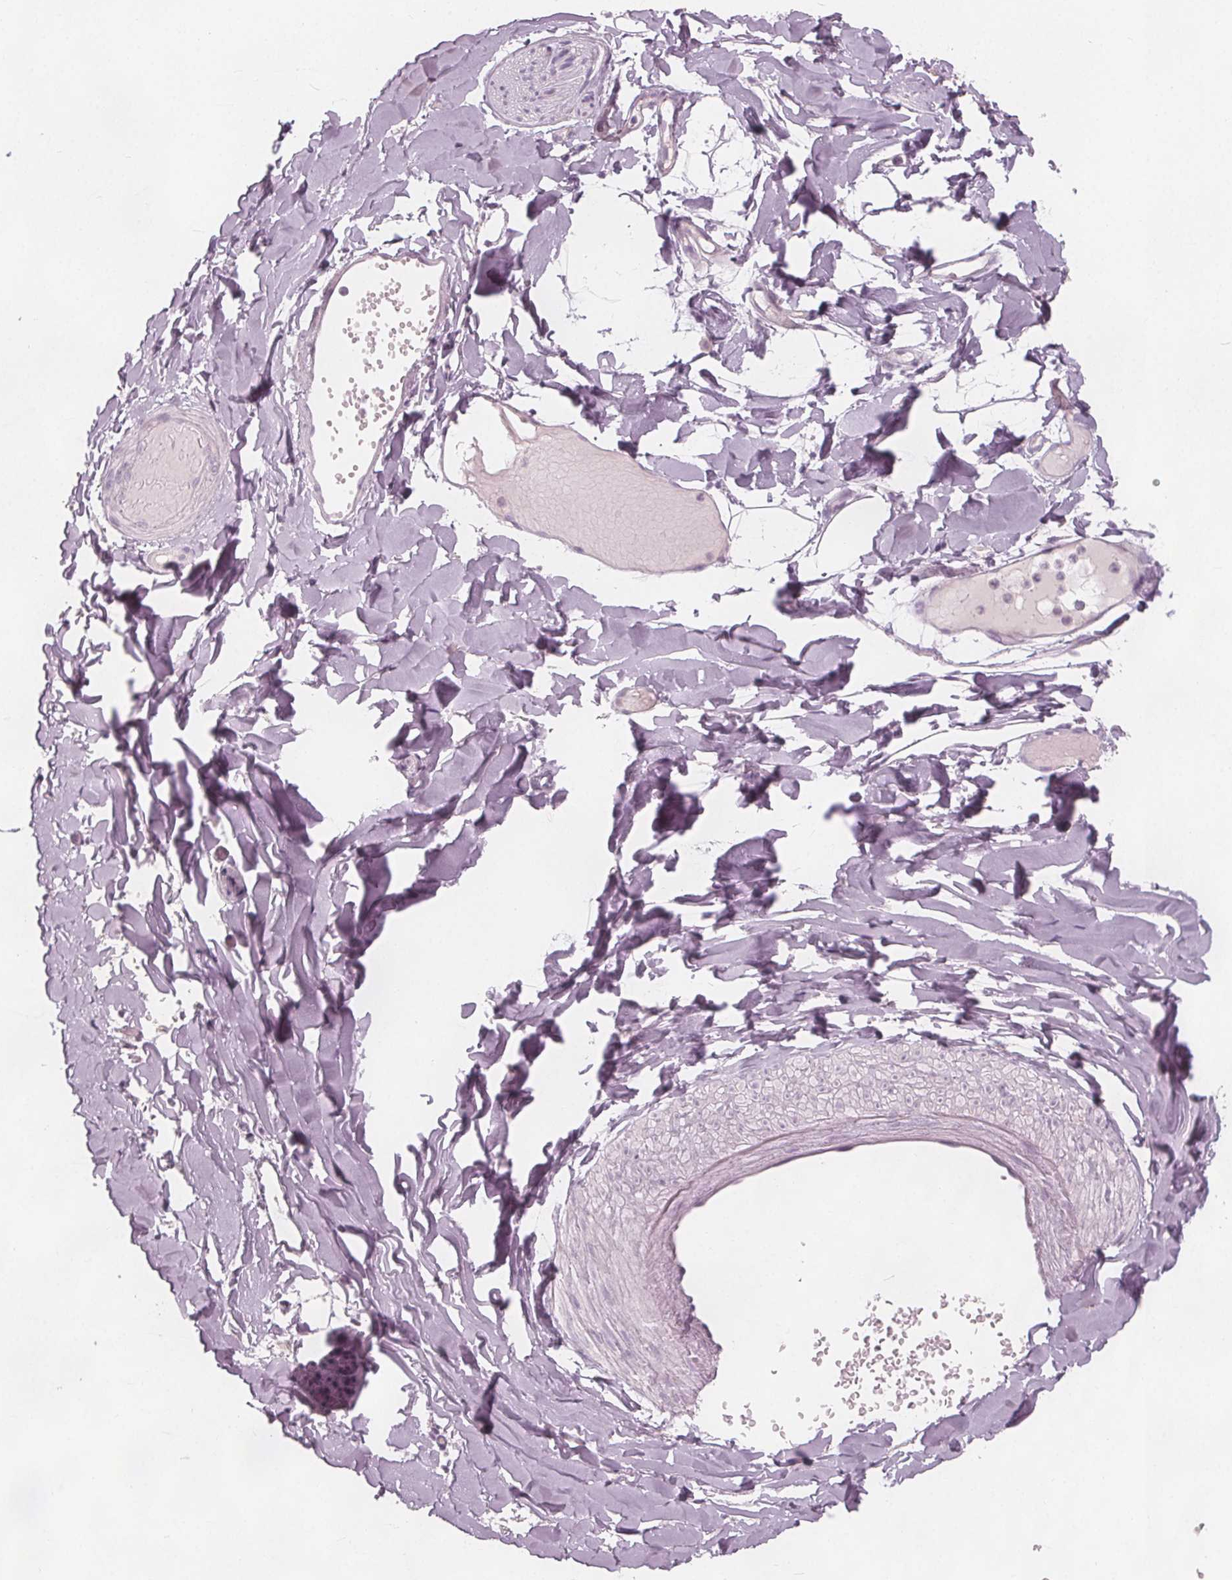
{"staining": {"intensity": "negative", "quantity": "none", "location": "none"}, "tissue": "adipose tissue", "cell_type": "Adipocytes", "image_type": "normal", "snomed": [{"axis": "morphology", "description": "Normal tissue, NOS"}, {"axis": "topography", "description": "Gallbladder"}, {"axis": "topography", "description": "Peripheral nerve tissue"}], "caption": "IHC micrograph of unremarkable adipose tissue: adipose tissue stained with DAB displays no significant protein staining in adipocytes. (DAB immunohistochemistry, high magnification).", "gene": "BRSK1", "patient": {"sex": "female", "age": 45}}